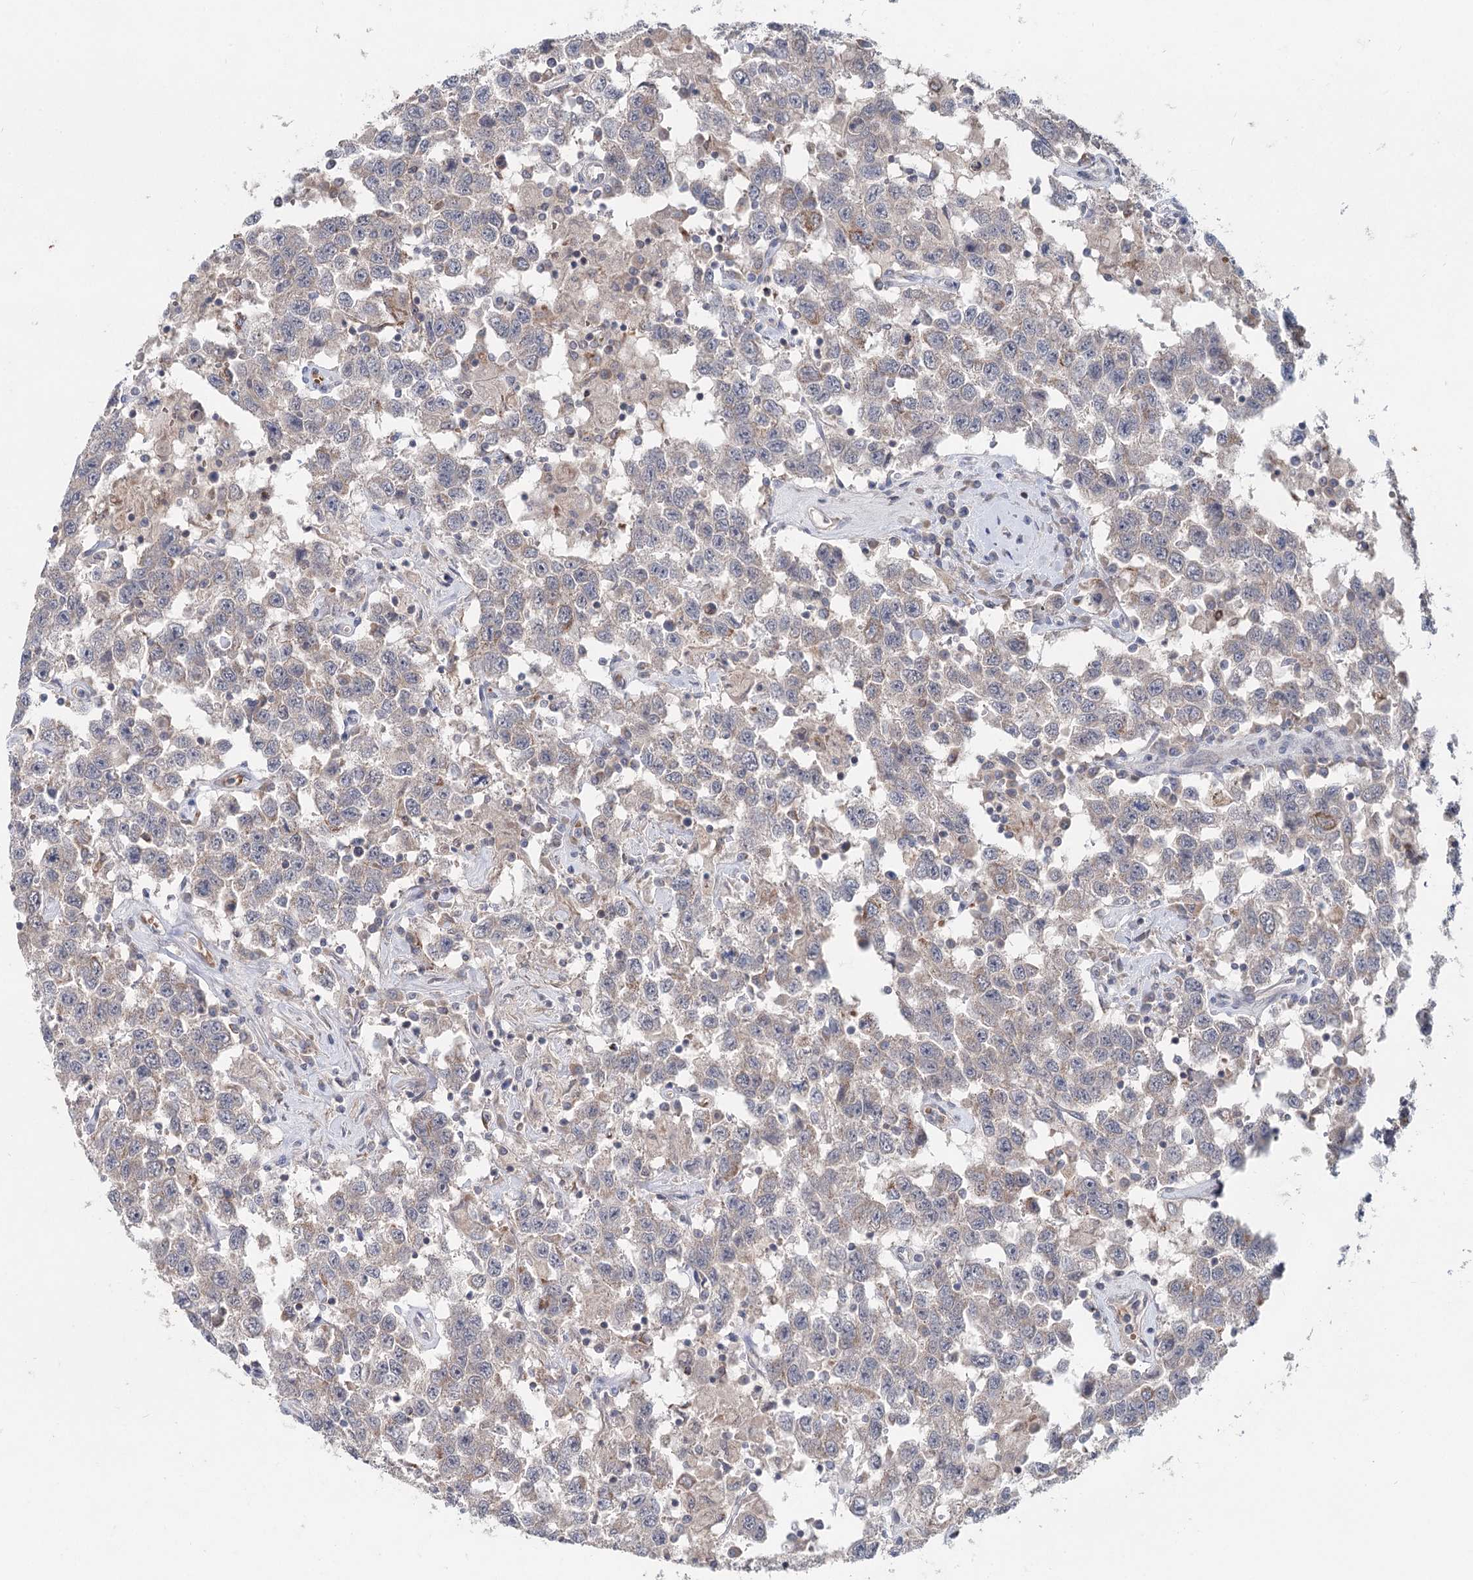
{"staining": {"intensity": "negative", "quantity": "none", "location": "none"}, "tissue": "testis cancer", "cell_type": "Tumor cells", "image_type": "cancer", "snomed": [{"axis": "morphology", "description": "Seminoma, NOS"}, {"axis": "topography", "description": "Testis"}], "caption": "The IHC image has no significant positivity in tumor cells of testis cancer (seminoma) tissue. (Brightfield microscopy of DAB (3,3'-diaminobenzidine) immunohistochemistry at high magnification).", "gene": "FBXO7", "patient": {"sex": "male", "age": 41}}